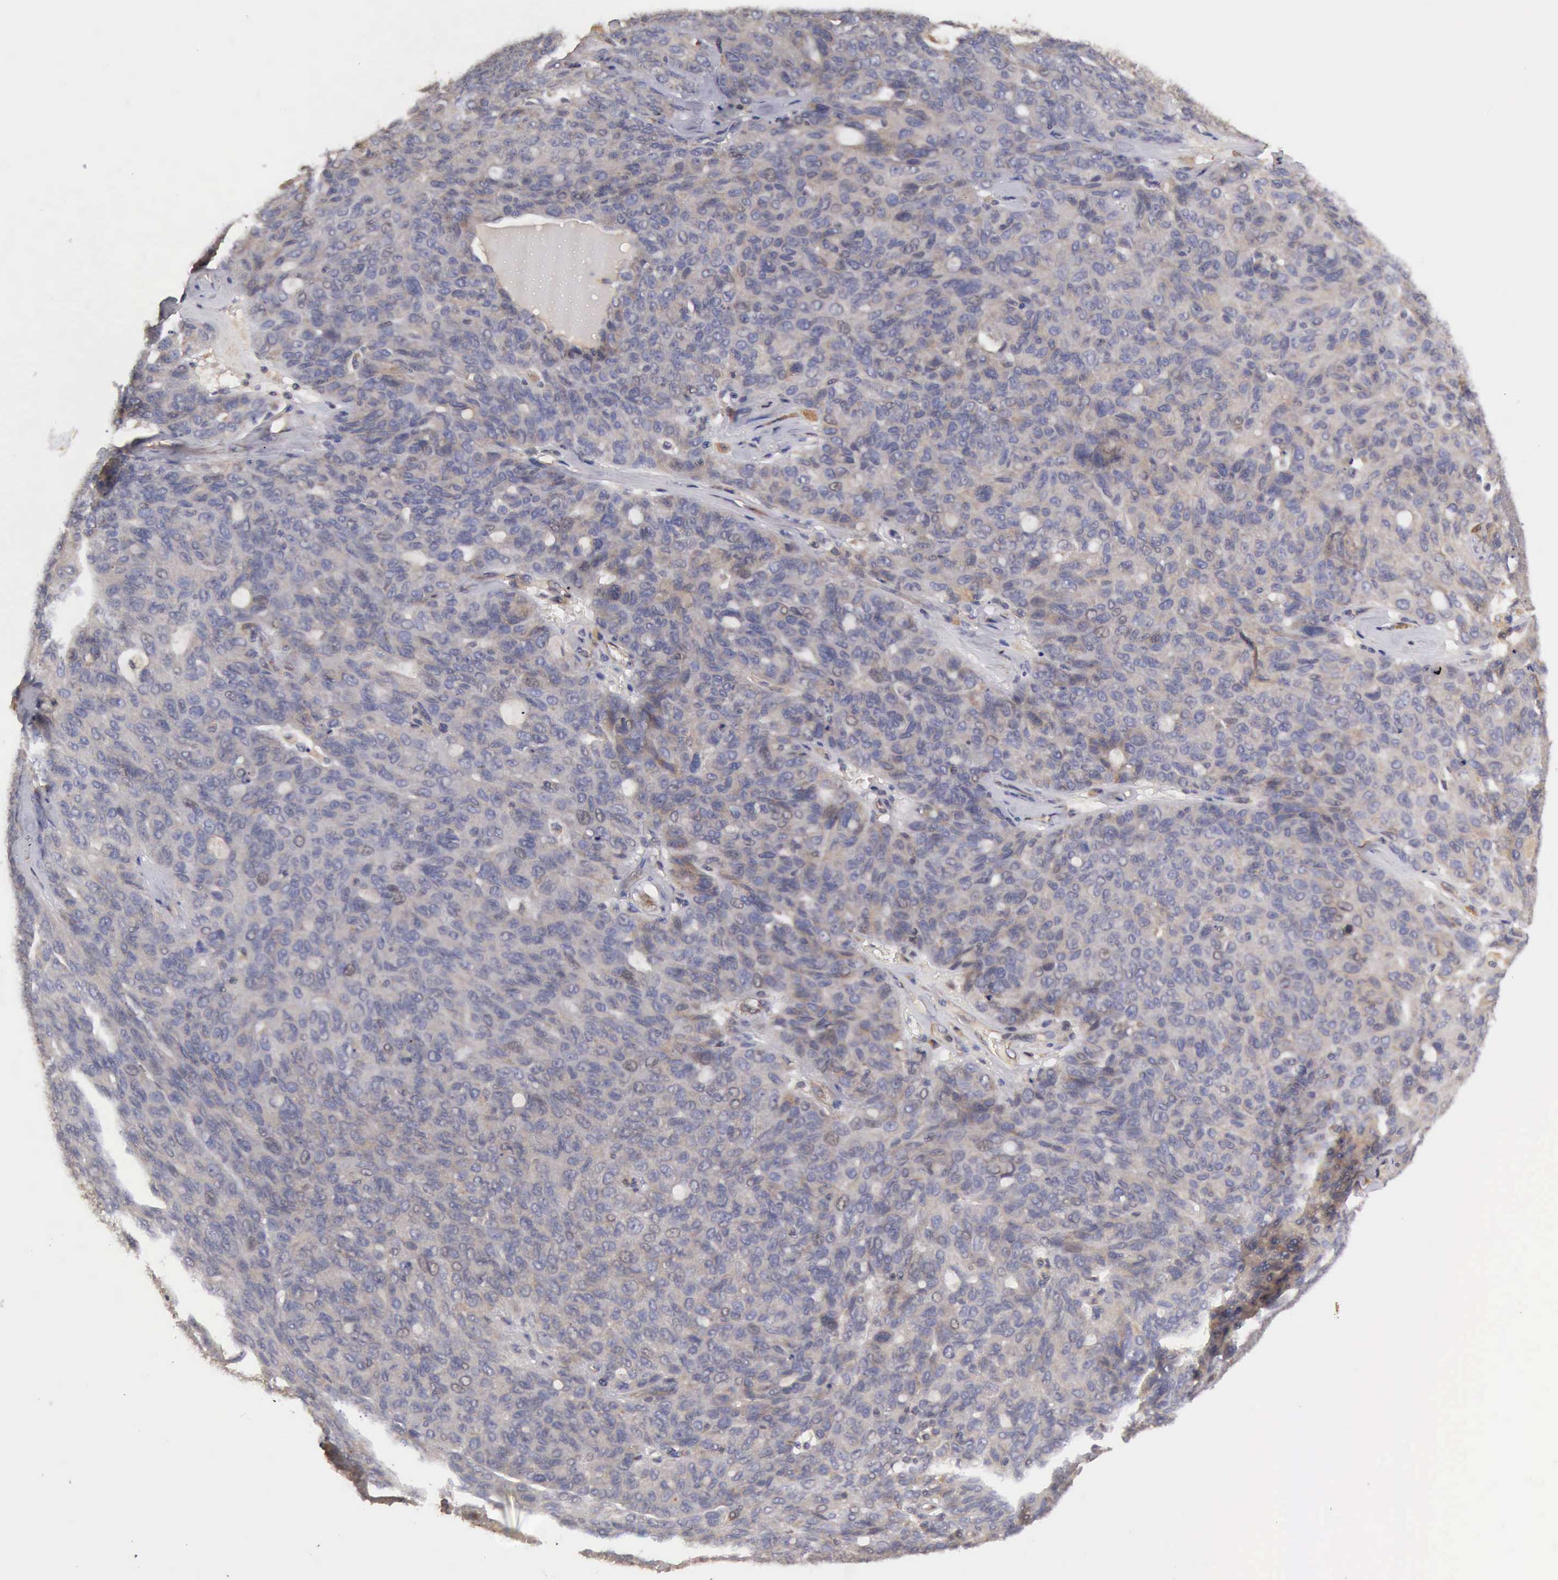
{"staining": {"intensity": "negative", "quantity": "none", "location": "none"}, "tissue": "ovarian cancer", "cell_type": "Tumor cells", "image_type": "cancer", "snomed": [{"axis": "morphology", "description": "Carcinoma, endometroid"}, {"axis": "topography", "description": "Ovary"}], "caption": "There is no significant staining in tumor cells of ovarian endometroid carcinoma.", "gene": "BMX", "patient": {"sex": "female", "age": 60}}